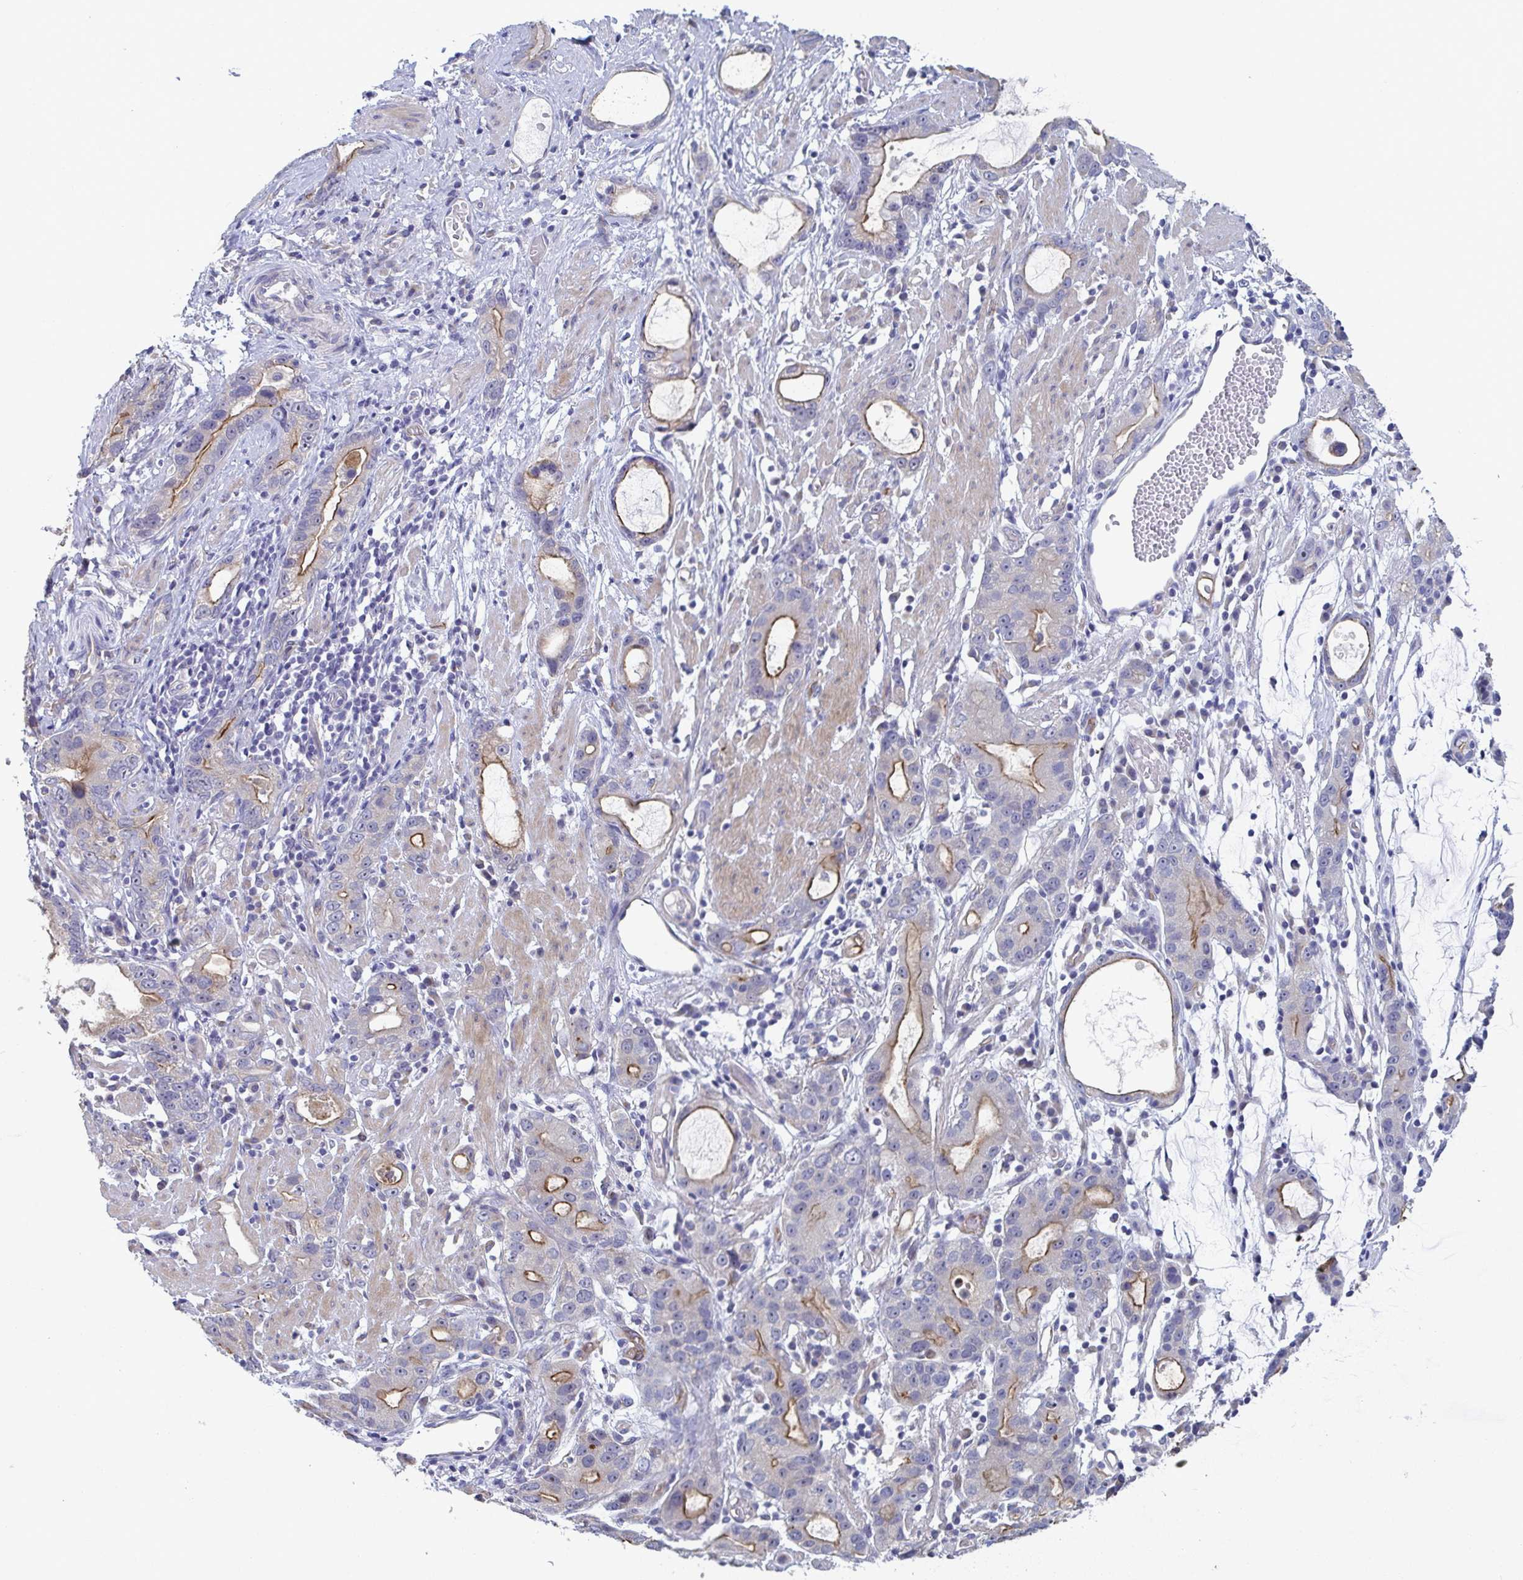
{"staining": {"intensity": "moderate", "quantity": "25%-75%", "location": "cytoplasmic/membranous"}, "tissue": "stomach cancer", "cell_type": "Tumor cells", "image_type": "cancer", "snomed": [{"axis": "morphology", "description": "Adenocarcinoma, NOS"}, {"axis": "topography", "description": "Stomach"}], "caption": "Immunohistochemical staining of human stomach adenocarcinoma displays moderate cytoplasmic/membranous protein positivity in about 25%-75% of tumor cells.", "gene": "ST14", "patient": {"sex": "male", "age": 55}}